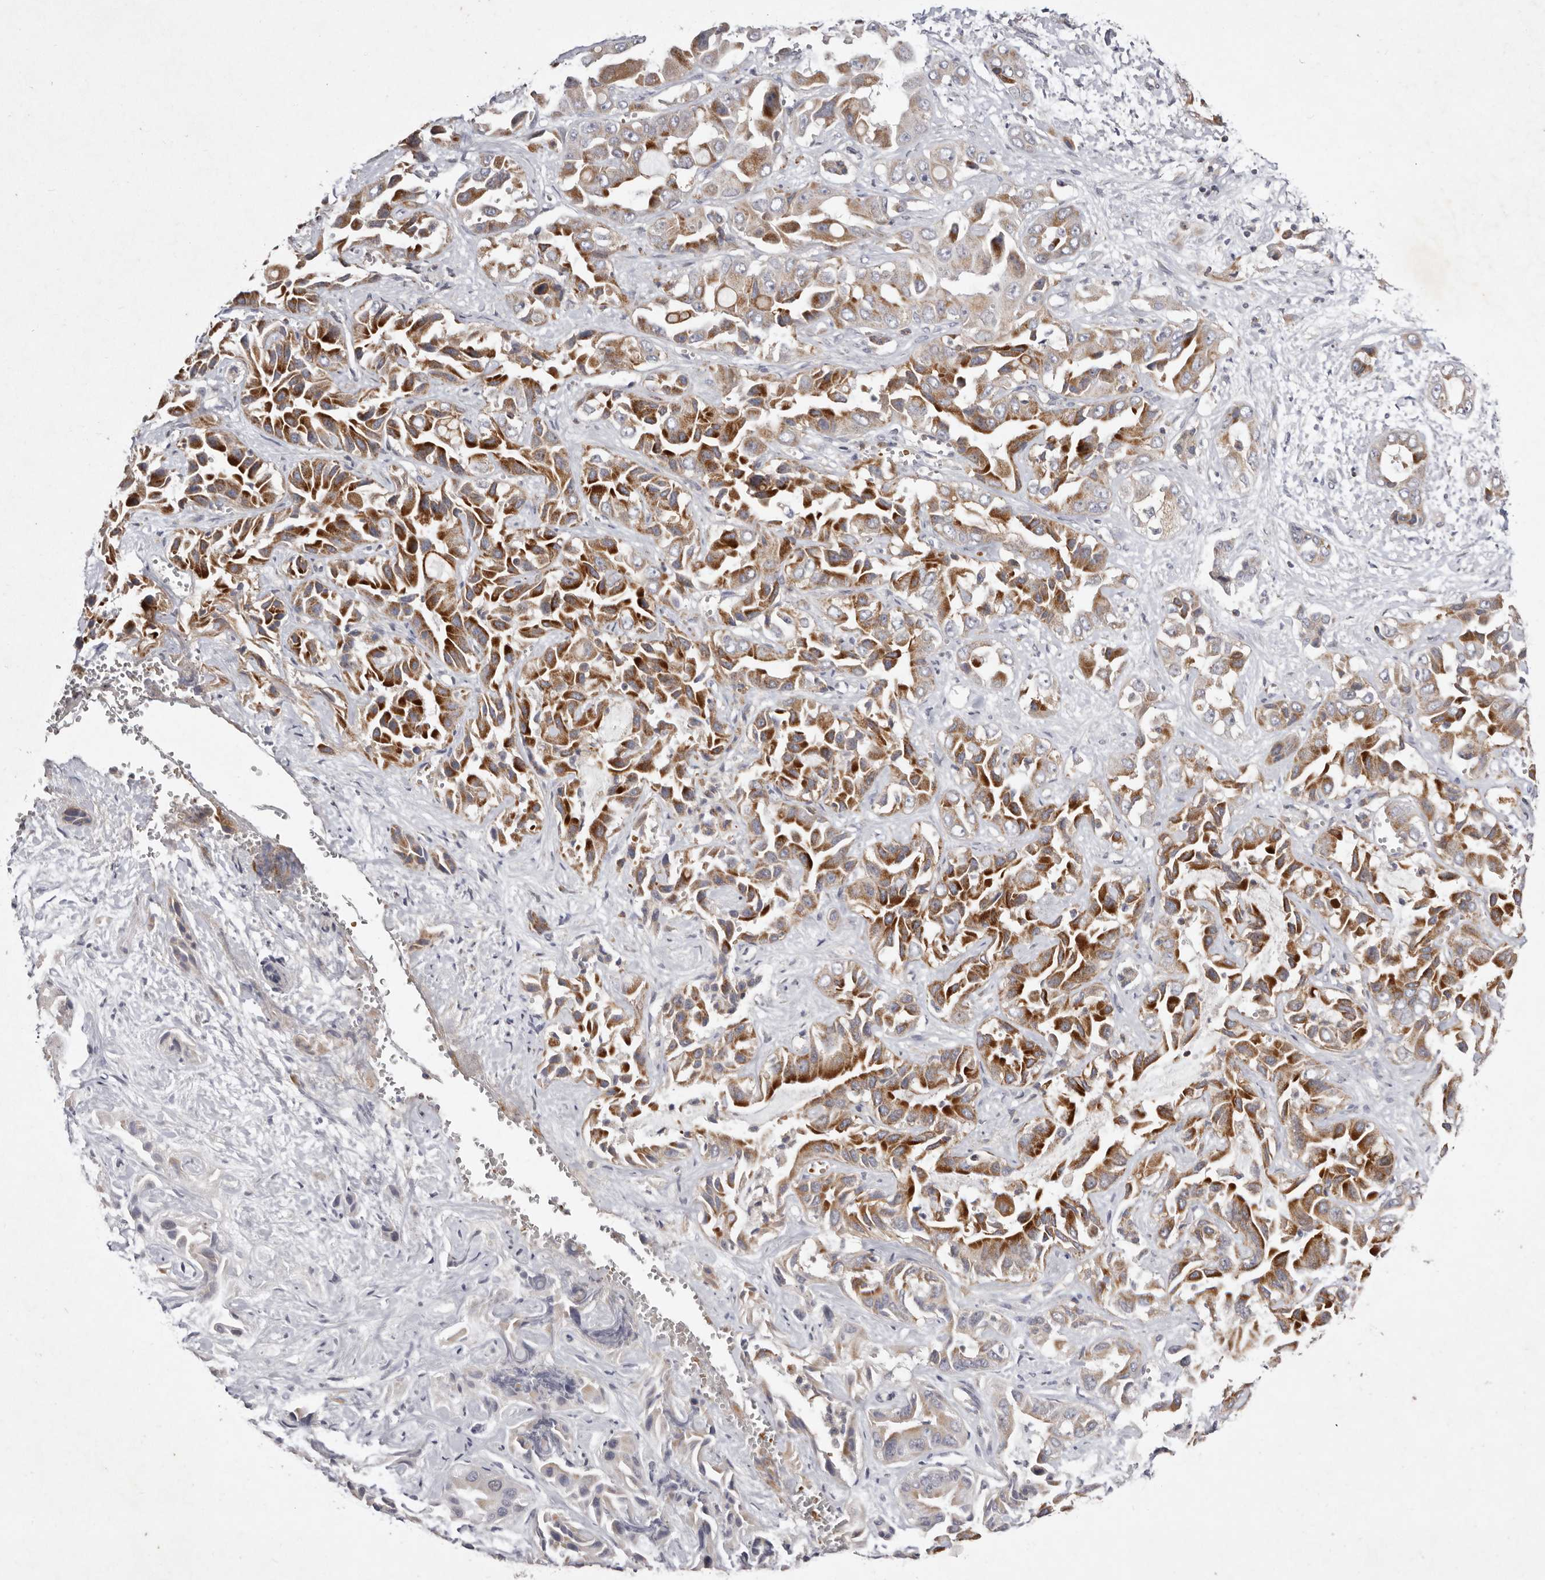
{"staining": {"intensity": "moderate", "quantity": ">75%", "location": "cytoplasmic/membranous"}, "tissue": "liver cancer", "cell_type": "Tumor cells", "image_type": "cancer", "snomed": [{"axis": "morphology", "description": "Cholangiocarcinoma"}, {"axis": "topography", "description": "Liver"}], "caption": "The photomicrograph displays a brown stain indicating the presence of a protein in the cytoplasmic/membranous of tumor cells in liver cholangiocarcinoma. (brown staining indicates protein expression, while blue staining denotes nuclei).", "gene": "SLC25A20", "patient": {"sex": "female", "age": 52}}